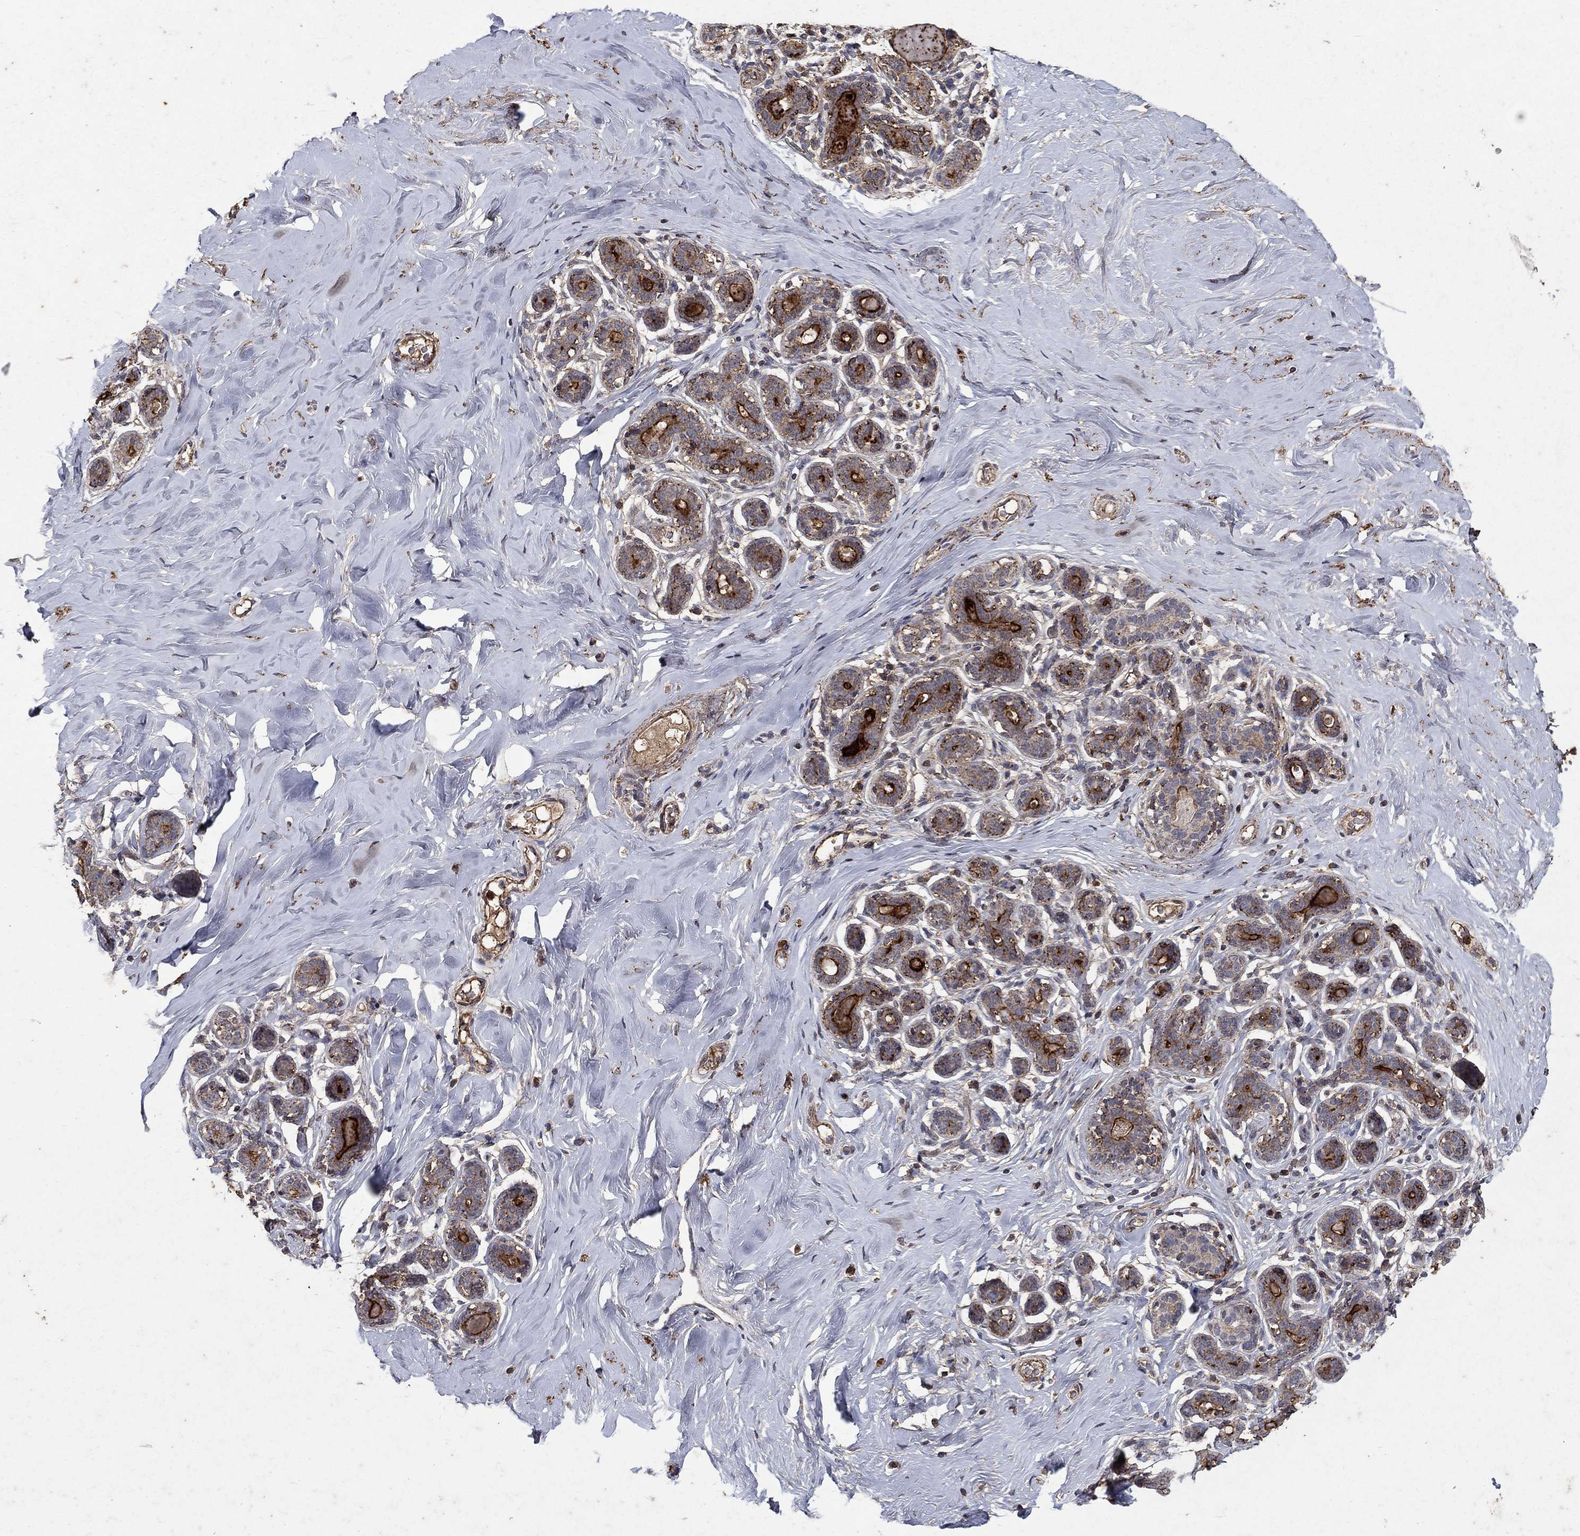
{"staining": {"intensity": "negative", "quantity": "none", "location": "none"}, "tissue": "breast", "cell_type": "Adipocytes", "image_type": "normal", "snomed": [{"axis": "morphology", "description": "Normal tissue, NOS"}, {"axis": "topography", "description": "Skin"}, {"axis": "topography", "description": "Breast"}], "caption": "The histopathology image demonstrates no significant staining in adipocytes of breast.", "gene": "CD24", "patient": {"sex": "female", "age": 43}}